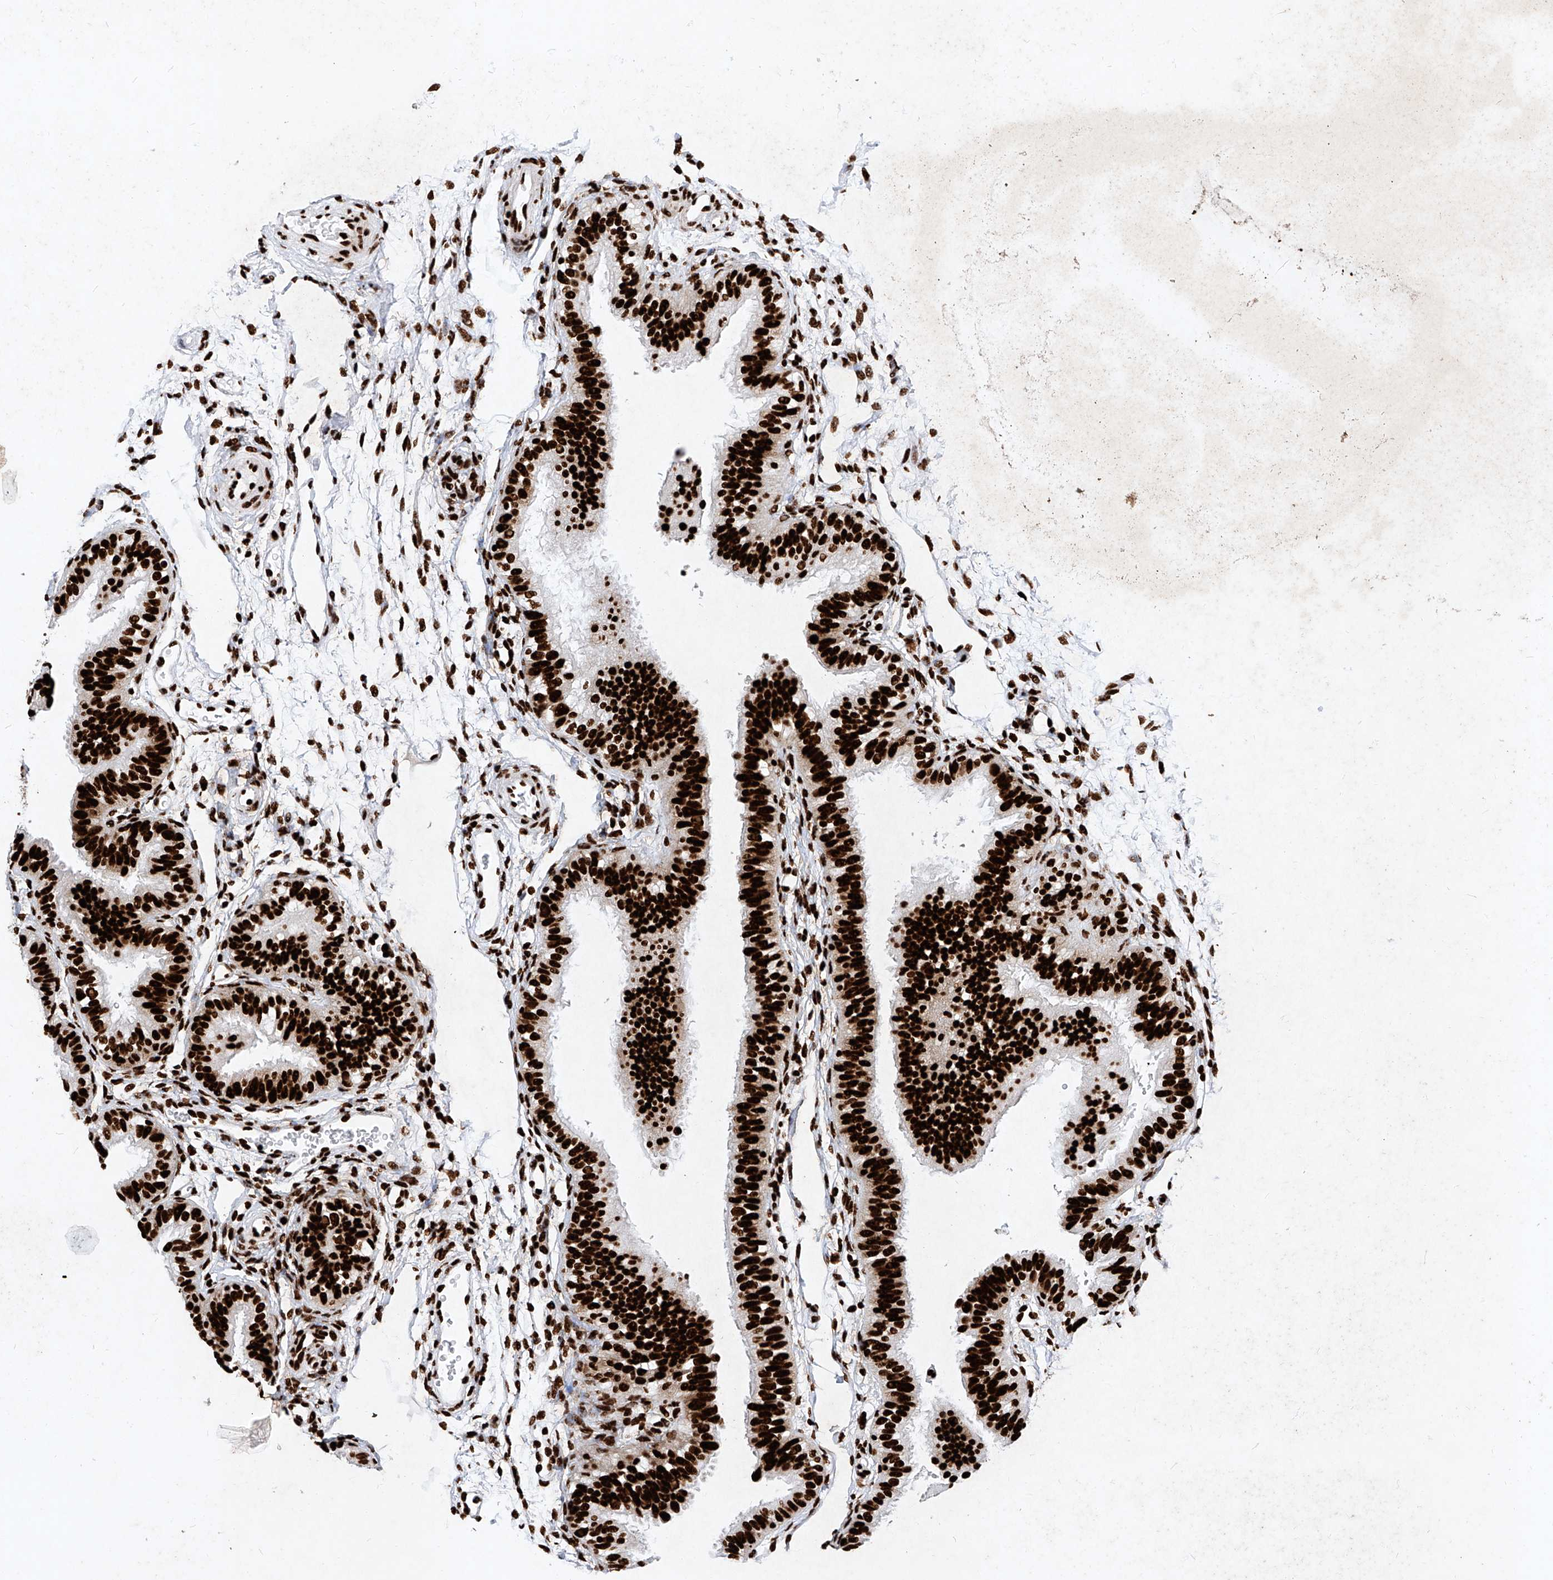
{"staining": {"intensity": "strong", "quantity": ">75%", "location": "nuclear"}, "tissue": "fallopian tube", "cell_type": "Glandular cells", "image_type": "normal", "snomed": [{"axis": "morphology", "description": "Normal tissue, NOS"}, {"axis": "topography", "description": "Fallopian tube"}], "caption": "The immunohistochemical stain highlights strong nuclear positivity in glandular cells of benign fallopian tube.", "gene": "SRSF6", "patient": {"sex": "female", "age": 35}}